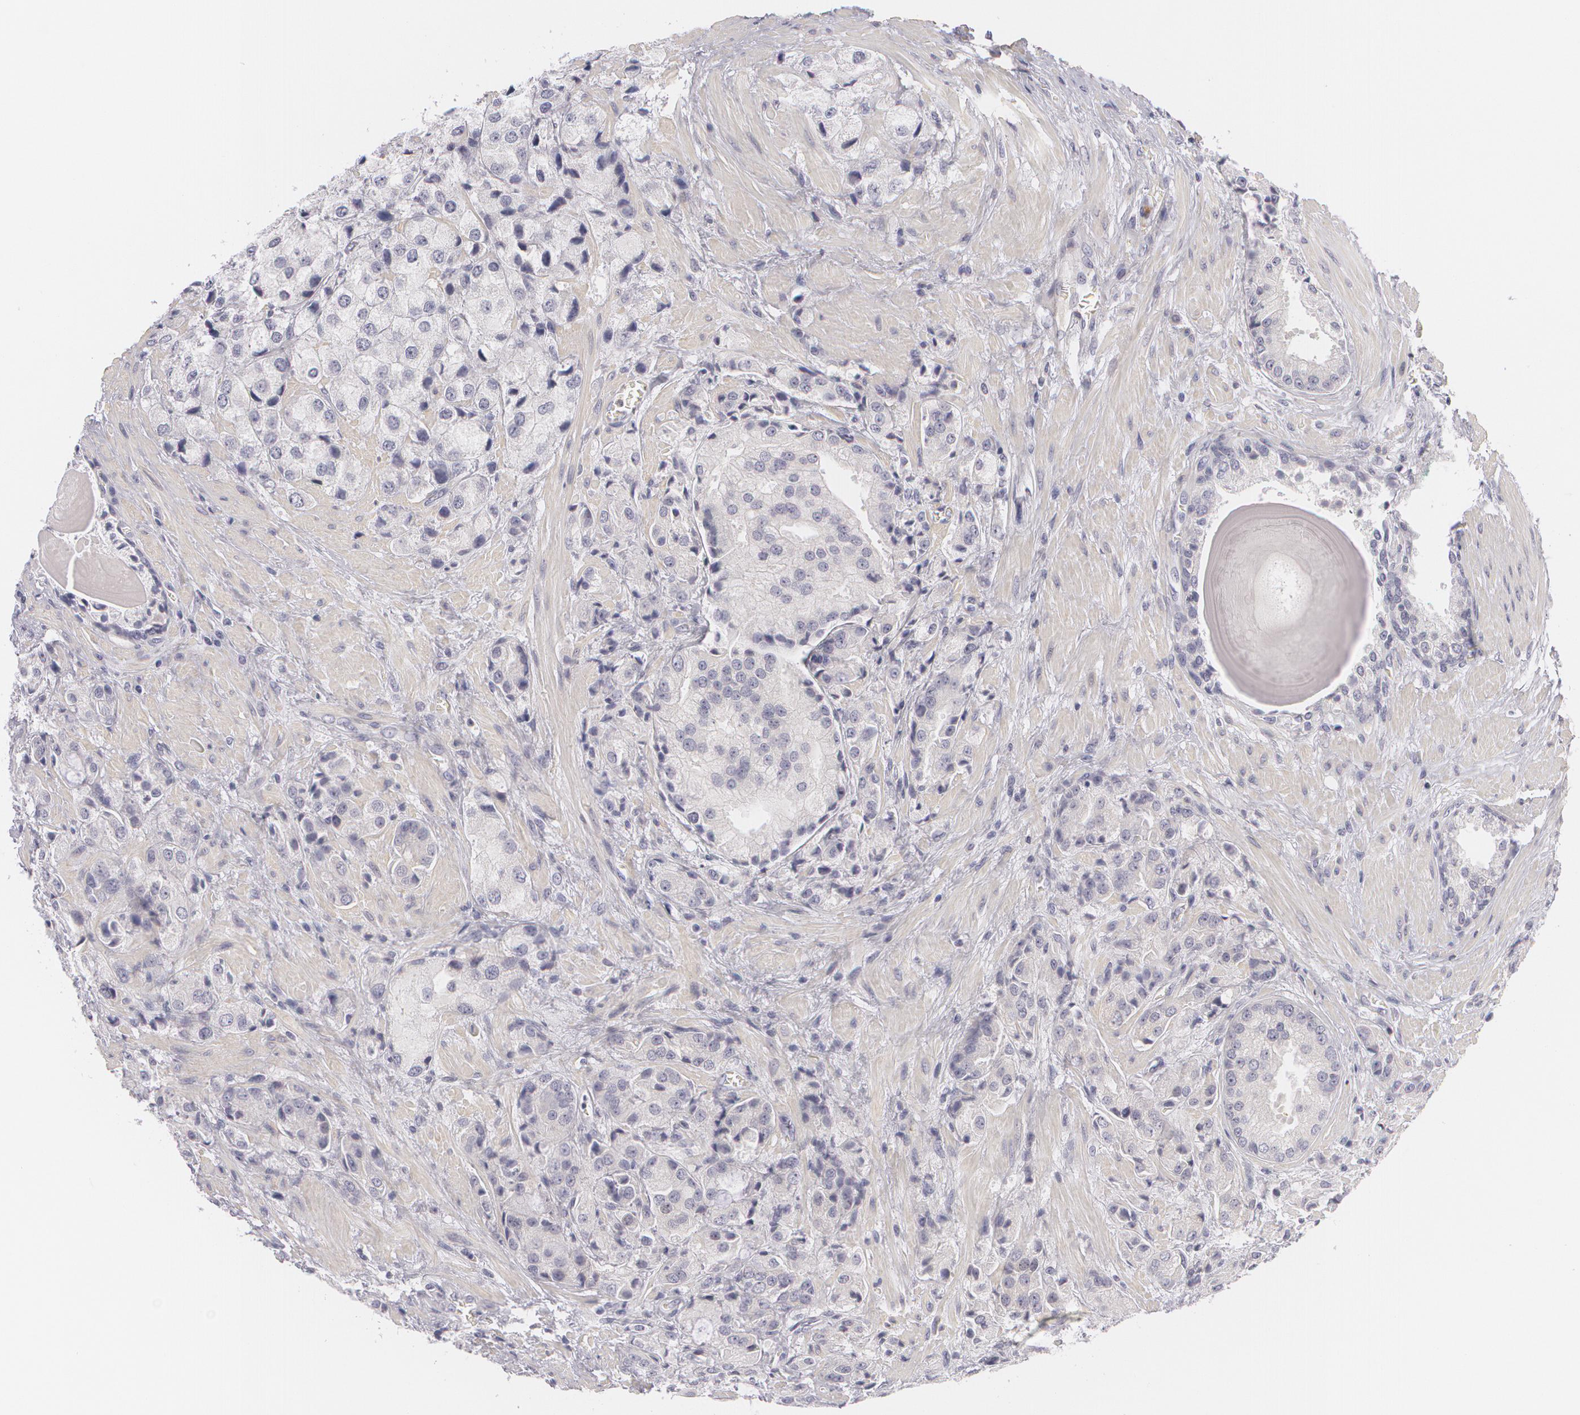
{"staining": {"intensity": "negative", "quantity": "none", "location": "none"}, "tissue": "prostate cancer", "cell_type": "Tumor cells", "image_type": "cancer", "snomed": [{"axis": "morphology", "description": "Adenocarcinoma, Medium grade"}, {"axis": "topography", "description": "Prostate"}], "caption": "High power microscopy image of an IHC image of prostate cancer, revealing no significant staining in tumor cells.", "gene": "FAM181A", "patient": {"sex": "male", "age": 70}}